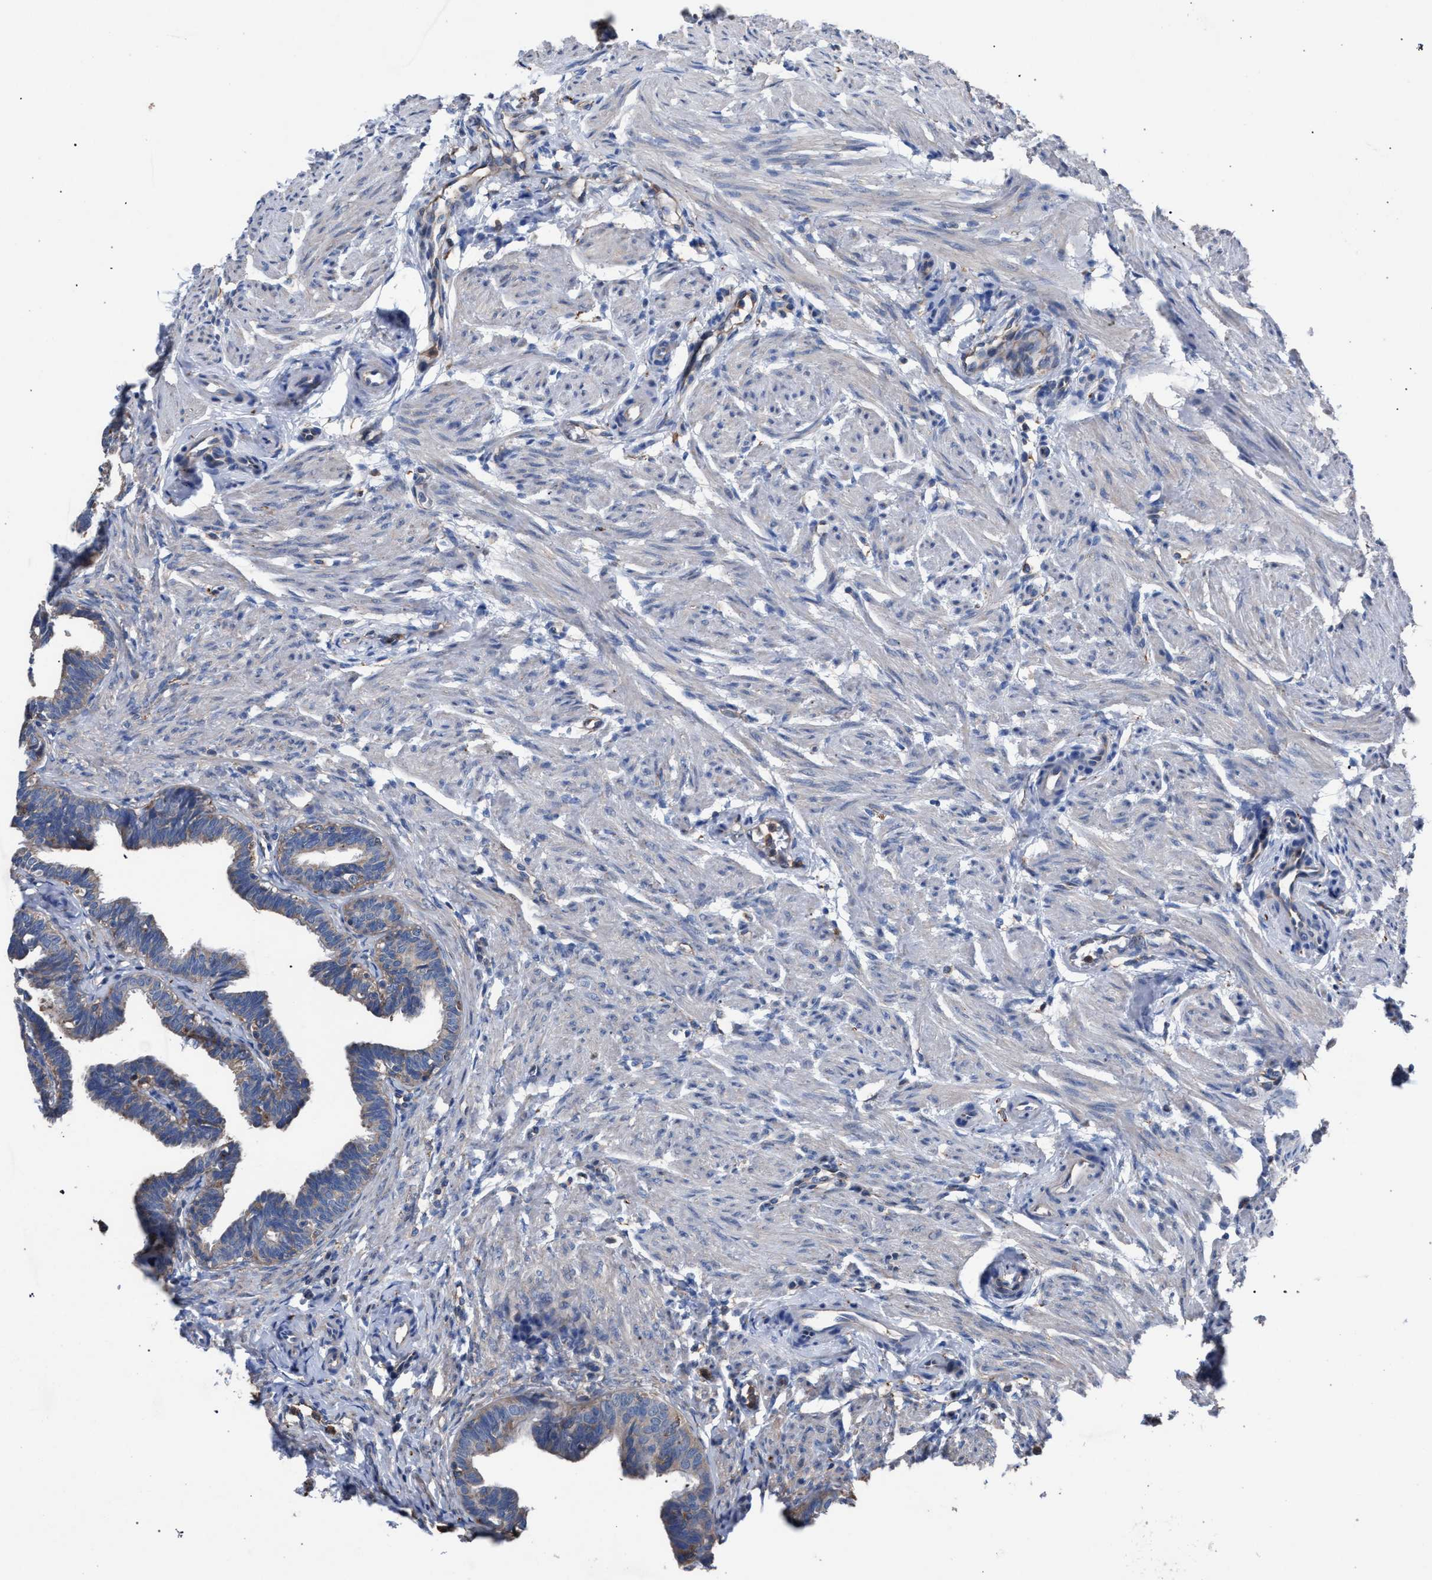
{"staining": {"intensity": "weak", "quantity": "25%-75%", "location": "cytoplasmic/membranous"}, "tissue": "fallopian tube", "cell_type": "Glandular cells", "image_type": "normal", "snomed": [{"axis": "morphology", "description": "Normal tissue, NOS"}, {"axis": "topography", "description": "Fallopian tube"}, {"axis": "topography", "description": "Ovary"}], "caption": "A micrograph of fallopian tube stained for a protein shows weak cytoplasmic/membranous brown staining in glandular cells.", "gene": "ATP6V0A1", "patient": {"sex": "female", "age": 23}}